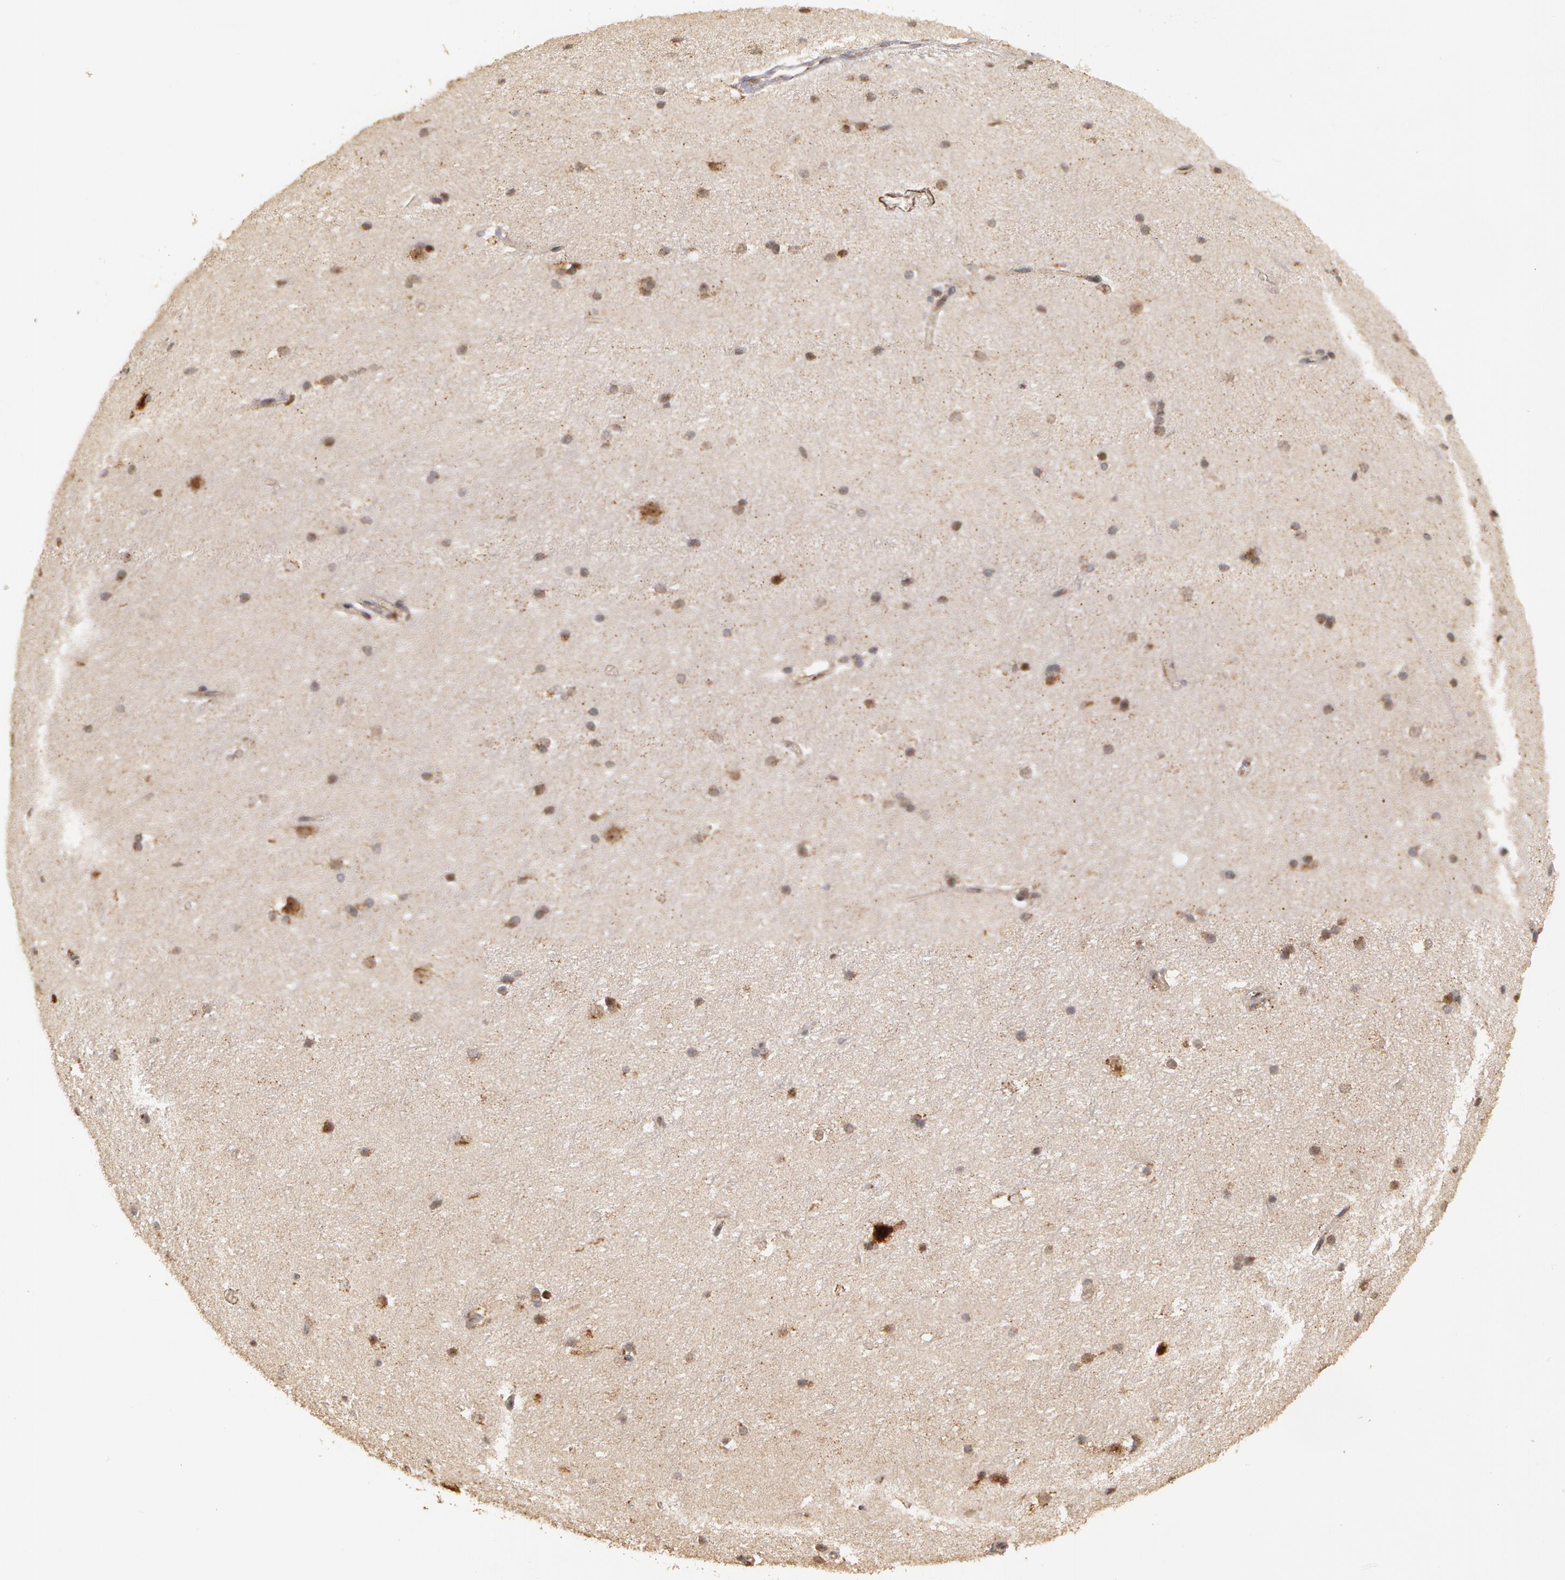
{"staining": {"intensity": "weak", "quantity": "25%-75%", "location": "nuclear"}, "tissue": "cerebral cortex", "cell_type": "Endothelial cells", "image_type": "normal", "snomed": [{"axis": "morphology", "description": "Normal tissue, NOS"}, {"axis": "topography", "description": "Cerebral cortex"}, {"axis": "topography", "description": "Hippocampus"}], "caption": "Weak nuclear staining is present in about 25%-75% of endothelial cells in benign cerebral cortex. The staining is performed using DAB brown chromogen to label protein expression. The nuclei are counter-stained blue using hematoxylin.", "gene": "STX5", "patient": {"sex": "female", "age": 19}}